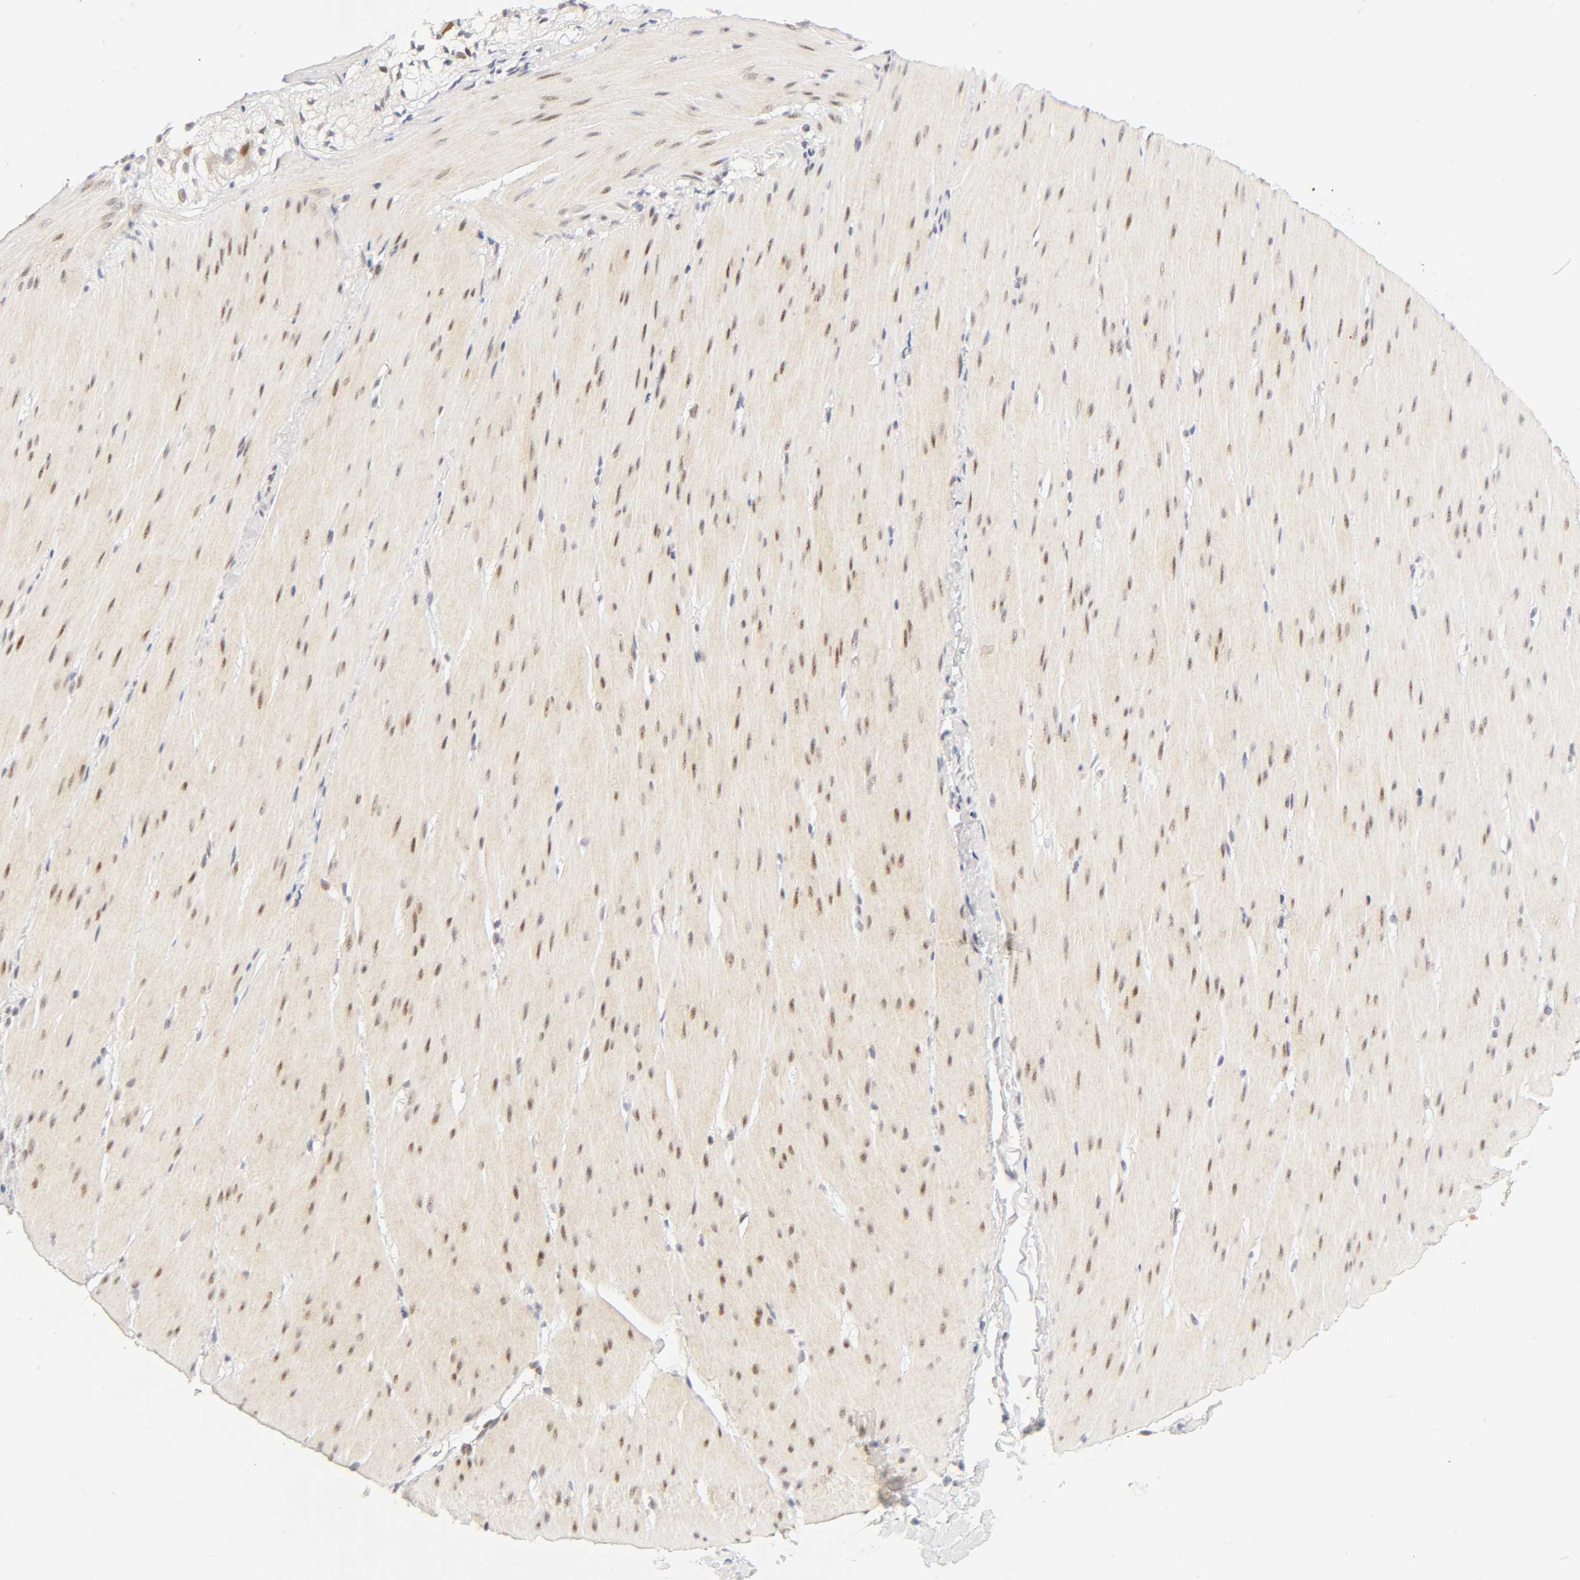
{"staining": {"intensity": "weak", "quantity": "25%-75%", "location": "nuclear"}, "tissue": "smooth muscle", "cell_type": "Smooth muscle cells", "image_type": "normal", "snomed": [{"axis": "morphology", "description": "Normal tissue, NOS"}, {"axis": "topography", "description": "Smooth muscle"}, {"axis": "topography", "description": "Colon"}], "caption": "Immunohistochemical staining of unremarkable human smooth muscle demonstrates weak nuclear protein positivity in about 25%-75% of smooth muscle cells.", "gene": "MNAT1", "patient": {"sex": "male", "age": 67}}